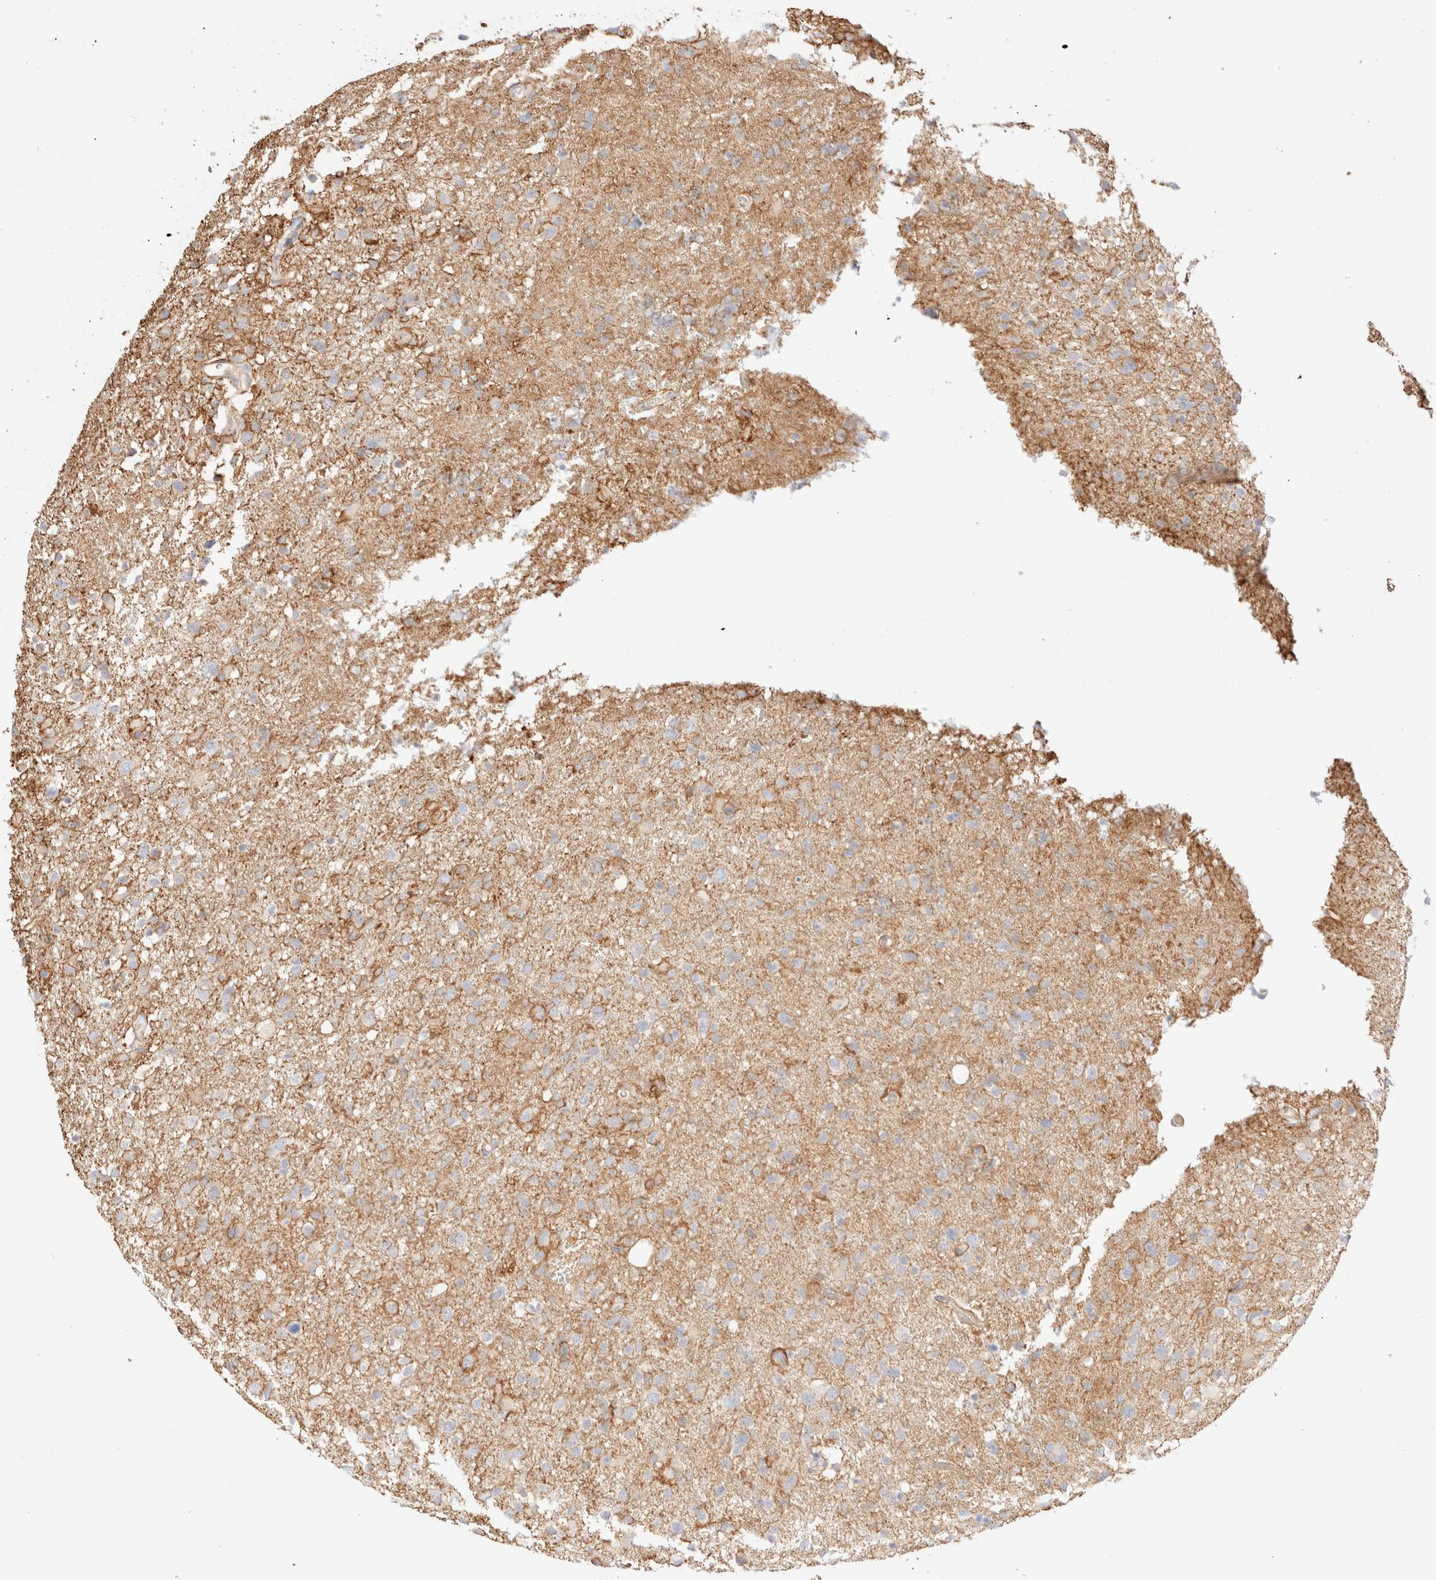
{"staining": {"intensity": "weak", "quantity": "<25%", "location": "cytoplasmic/membranous"}, "tissue": "glioma", "cell_type": "Tumor cells", "image_type": "cancer", "snomed": [{"axis": "morphology", "description": "Glioma, malignant, High grade"}, {"axis": "topography", "description": "Brain"}], "caption": "Tumor cells show no significant protein staining in glioma.", "gene": "NIBAN2", "patient": {"sex": "female", "age": 57}}